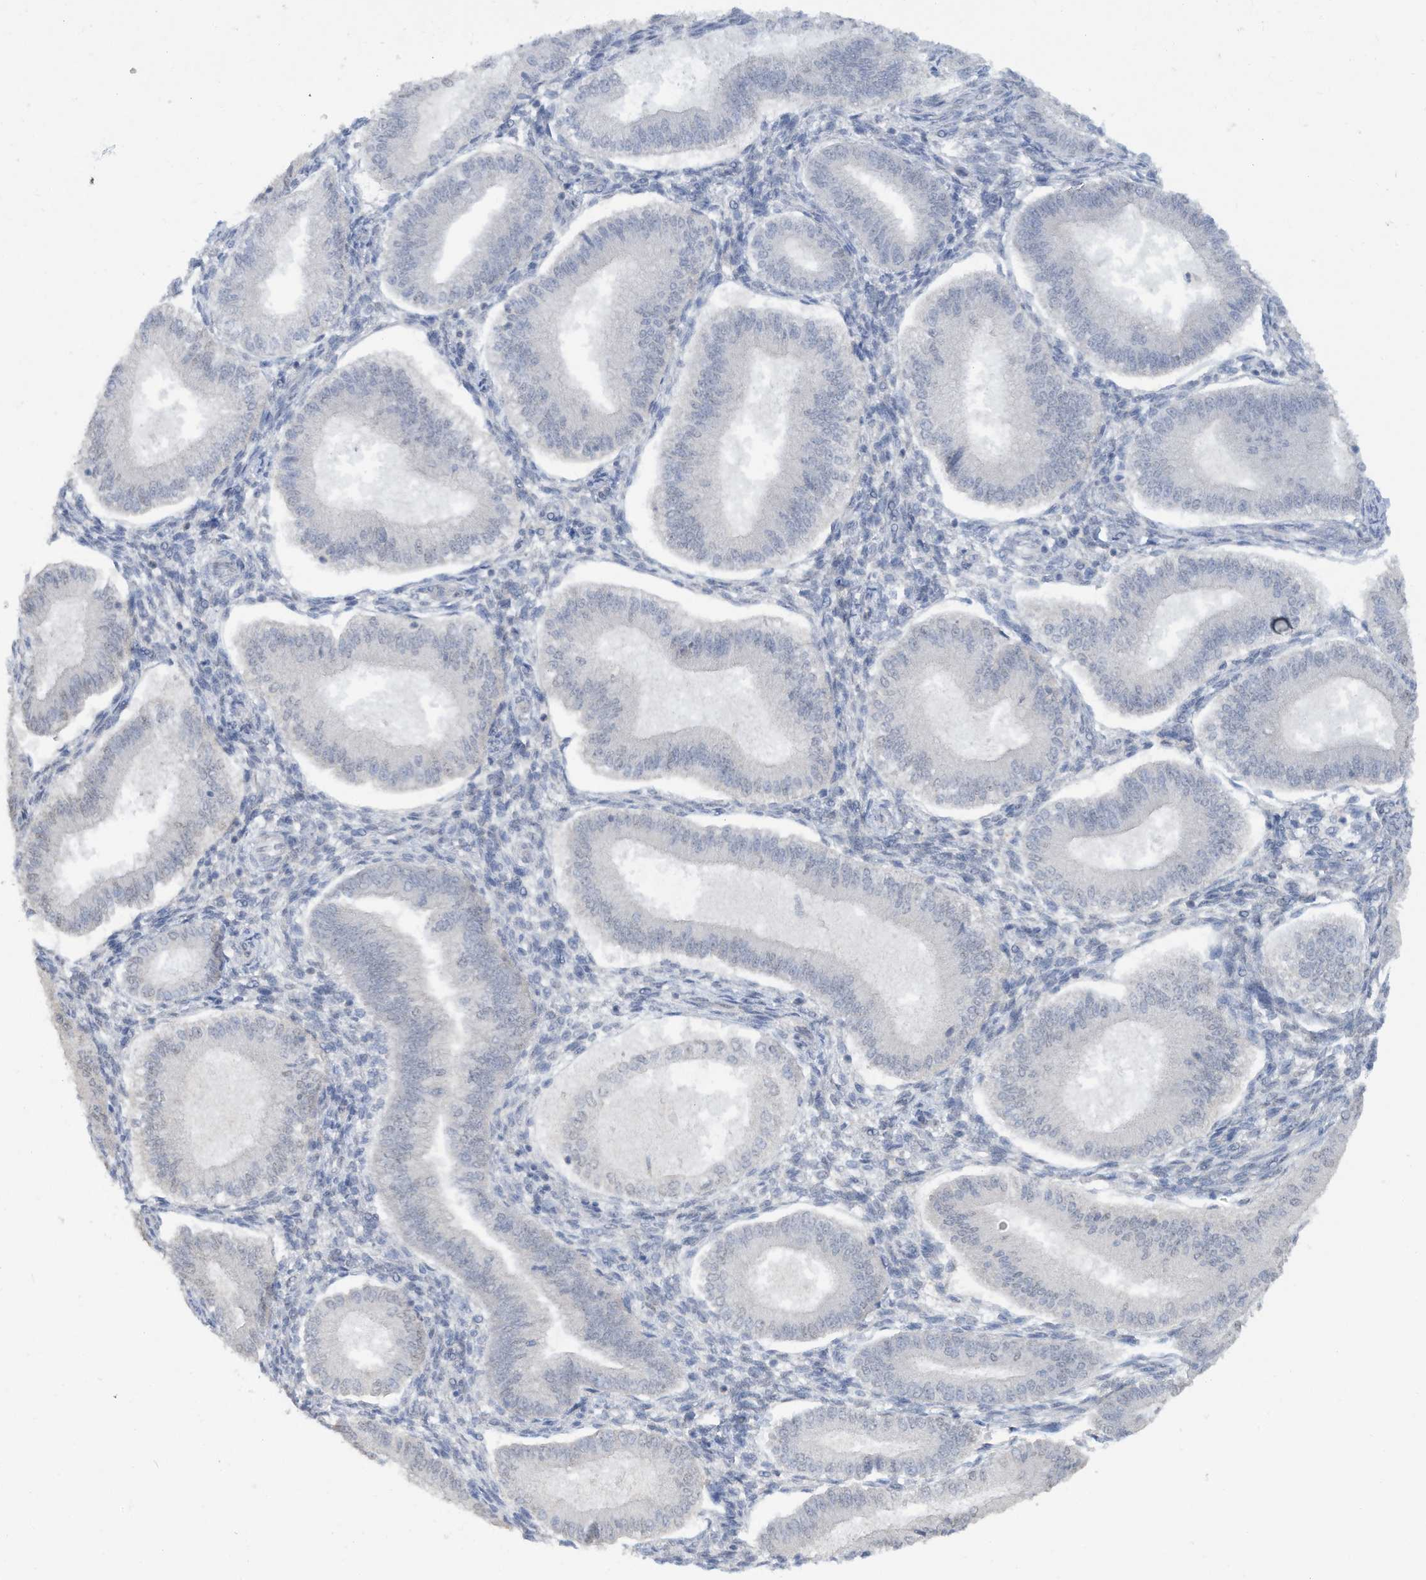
{"staining": {"intensity": "negative", "quantity": "none", "location": "none"}, "tissue": "endometrium", "cell_type": "Cells in endometrial stroma", "image_type": "normal", "snomed": [{"axis": "morphology", "description": "Normal tissue, NOS"}, {"axis": "topography", "description": "Endometrium"}], "caption": "The photomicrograph reveals no significant staining in cells in endometrial stroma of endometrium.", "gene": "HAS3", "patient": {"sex": "female", "age": 39}}